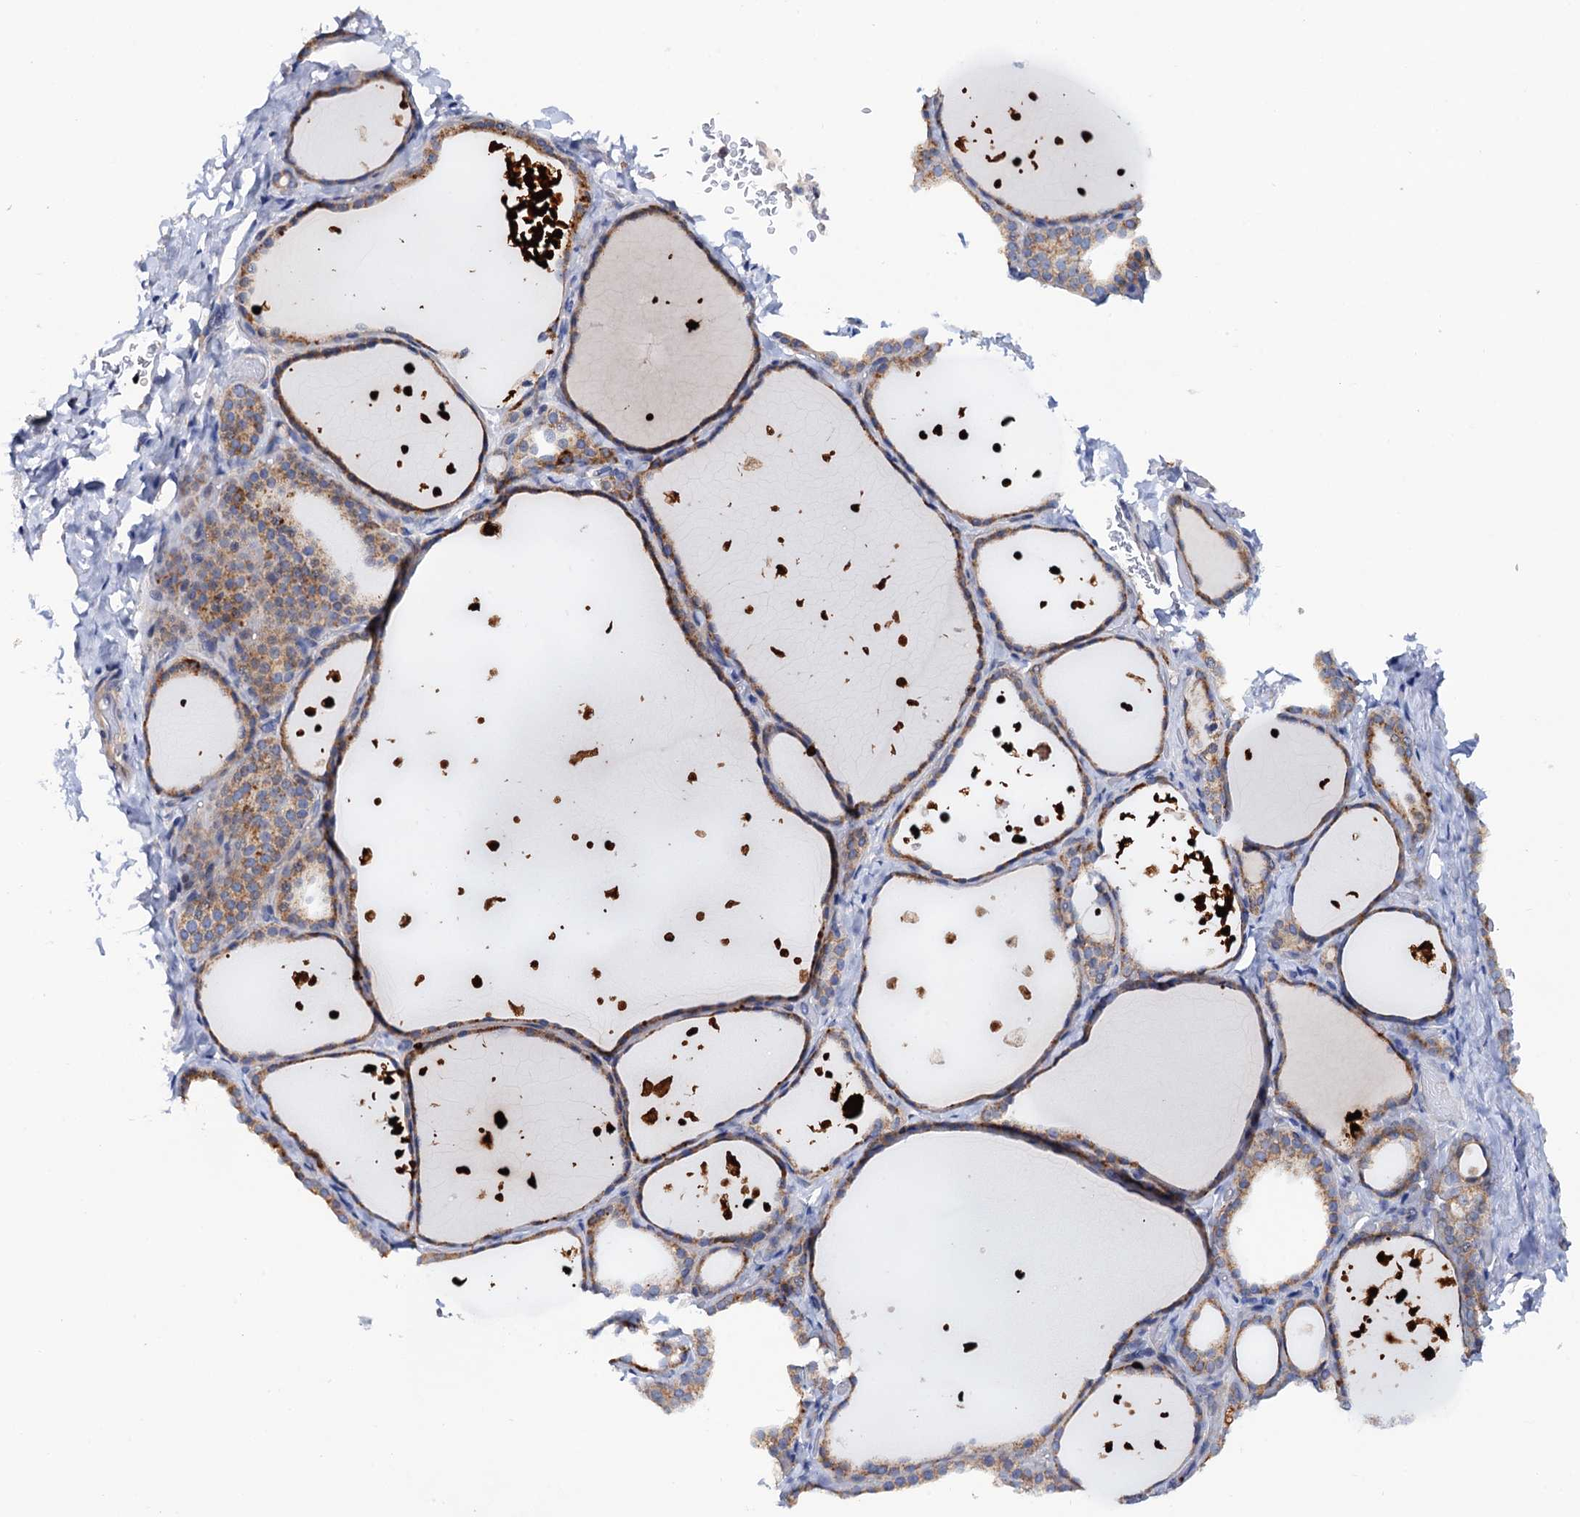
{"staining": {"intensity": "moderate", "quantity": ">75%", "location": "cytoplasmic/membranous"}, "tissue": "thyroid gland", "cell_type": "Glandular cells", "image_type": "normal", "snomed": [{"axis": "morphology", "description": "Normal tissue, NOS"}, {"axis": "topography", "description": "Thyroid gland"}], "caption": "This histopathology image reveals immunohistochemistry staining of normal human thyroid gland, with medium moderate cytoplasmic/membranous staining in approximately >75% of glandular cells.", "gene": "MRPL48", "patient": {"sex": "female", "age": 44}}